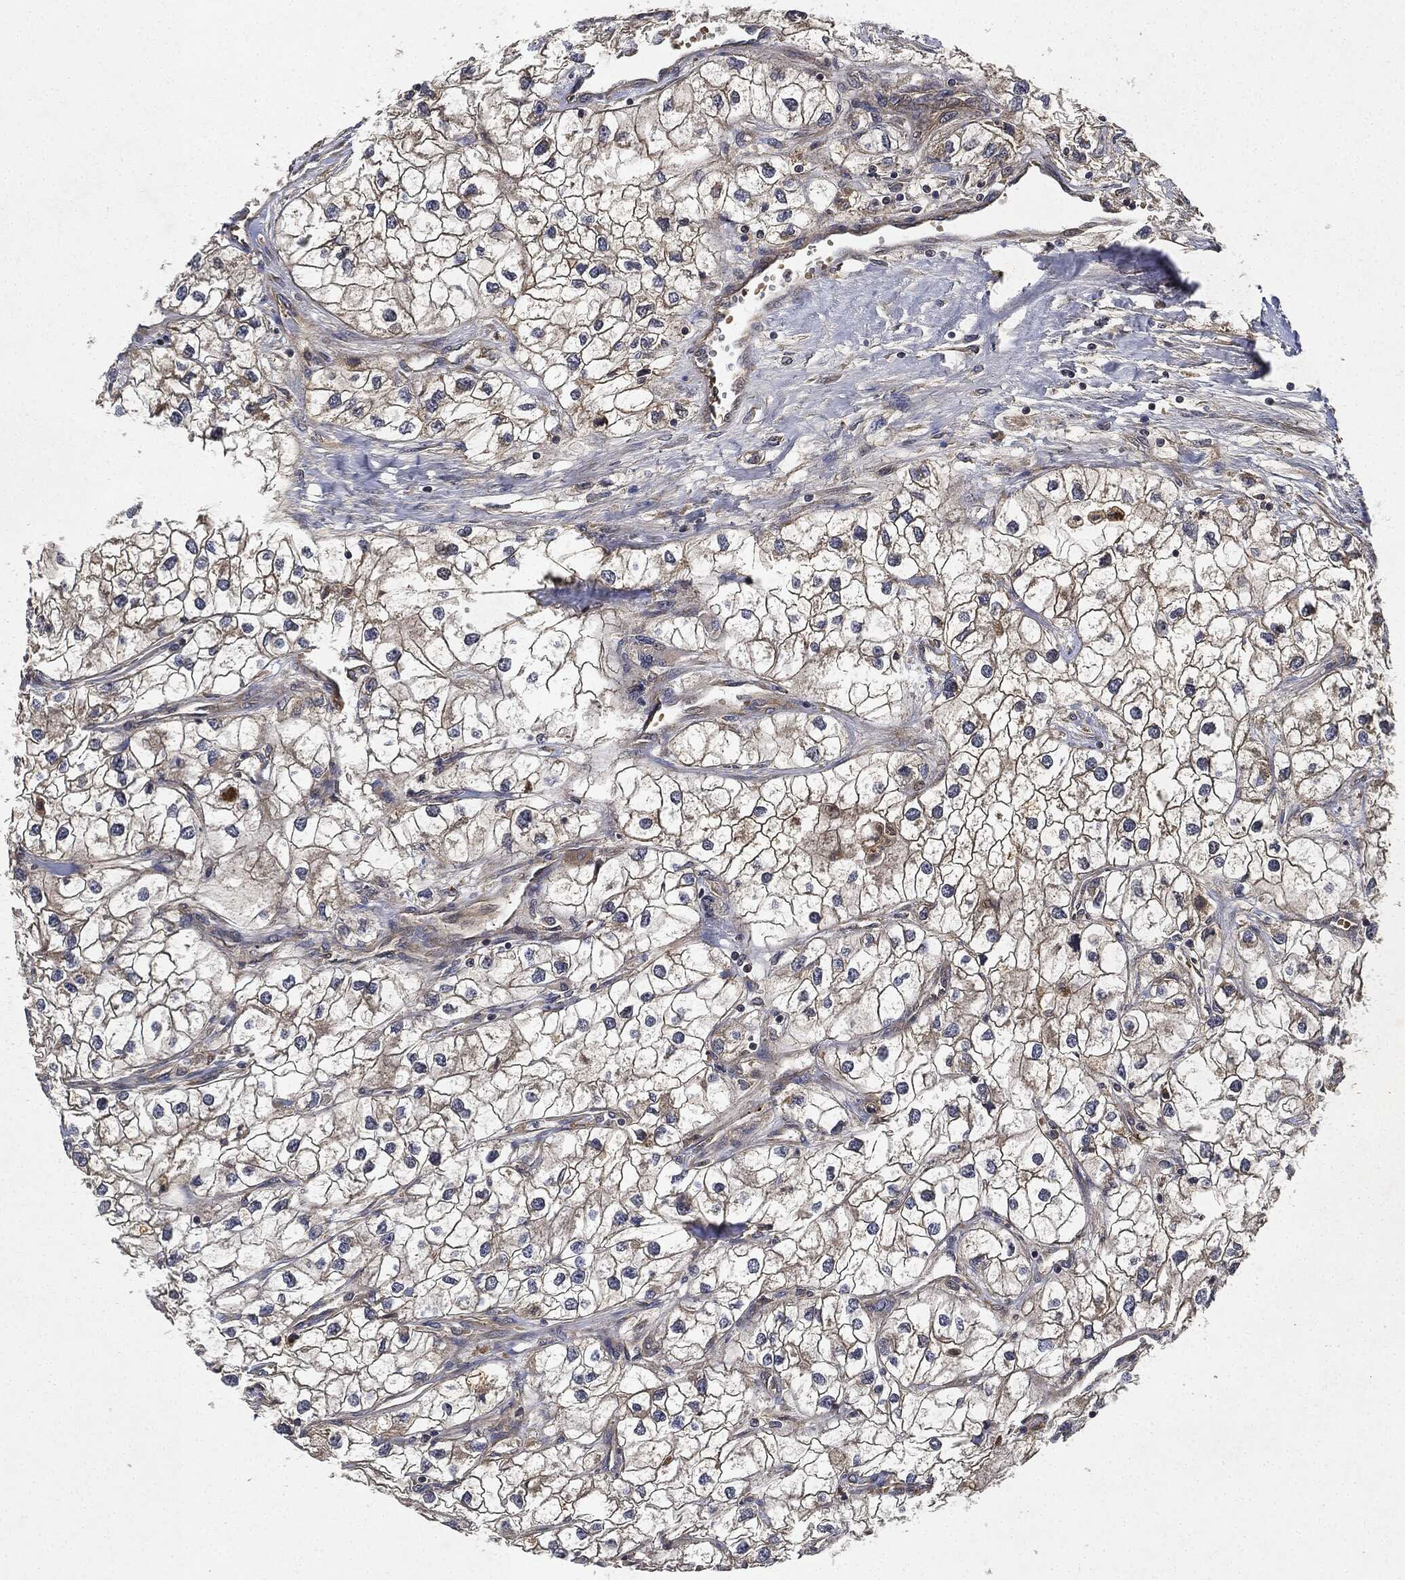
{"staining": {"intensity": "weak", "quantity": "25%-75%", "location": "cytoplasmic/membranous"}, "tissue": "renal cancer", "cell_type": "Tumor cells", "image_type": "cancer", "snomed": [{"axis": "morphology", "description": "Adenocarcinoma, NOS"}, {"axis": "topography", "description": "Kidney"}], "caption": "High-magnification brightfield microscopy of renal cancer (adenocarcinoma) stained with DAB (brown) and counterstained with hematoxylin (blue). tumor cells exhibit weak cytoplasmic/membranous staining is appreciated in about25%-75% of cells.", "gene": "MLST8", "patient": {"sex": "male", "age": 59}}